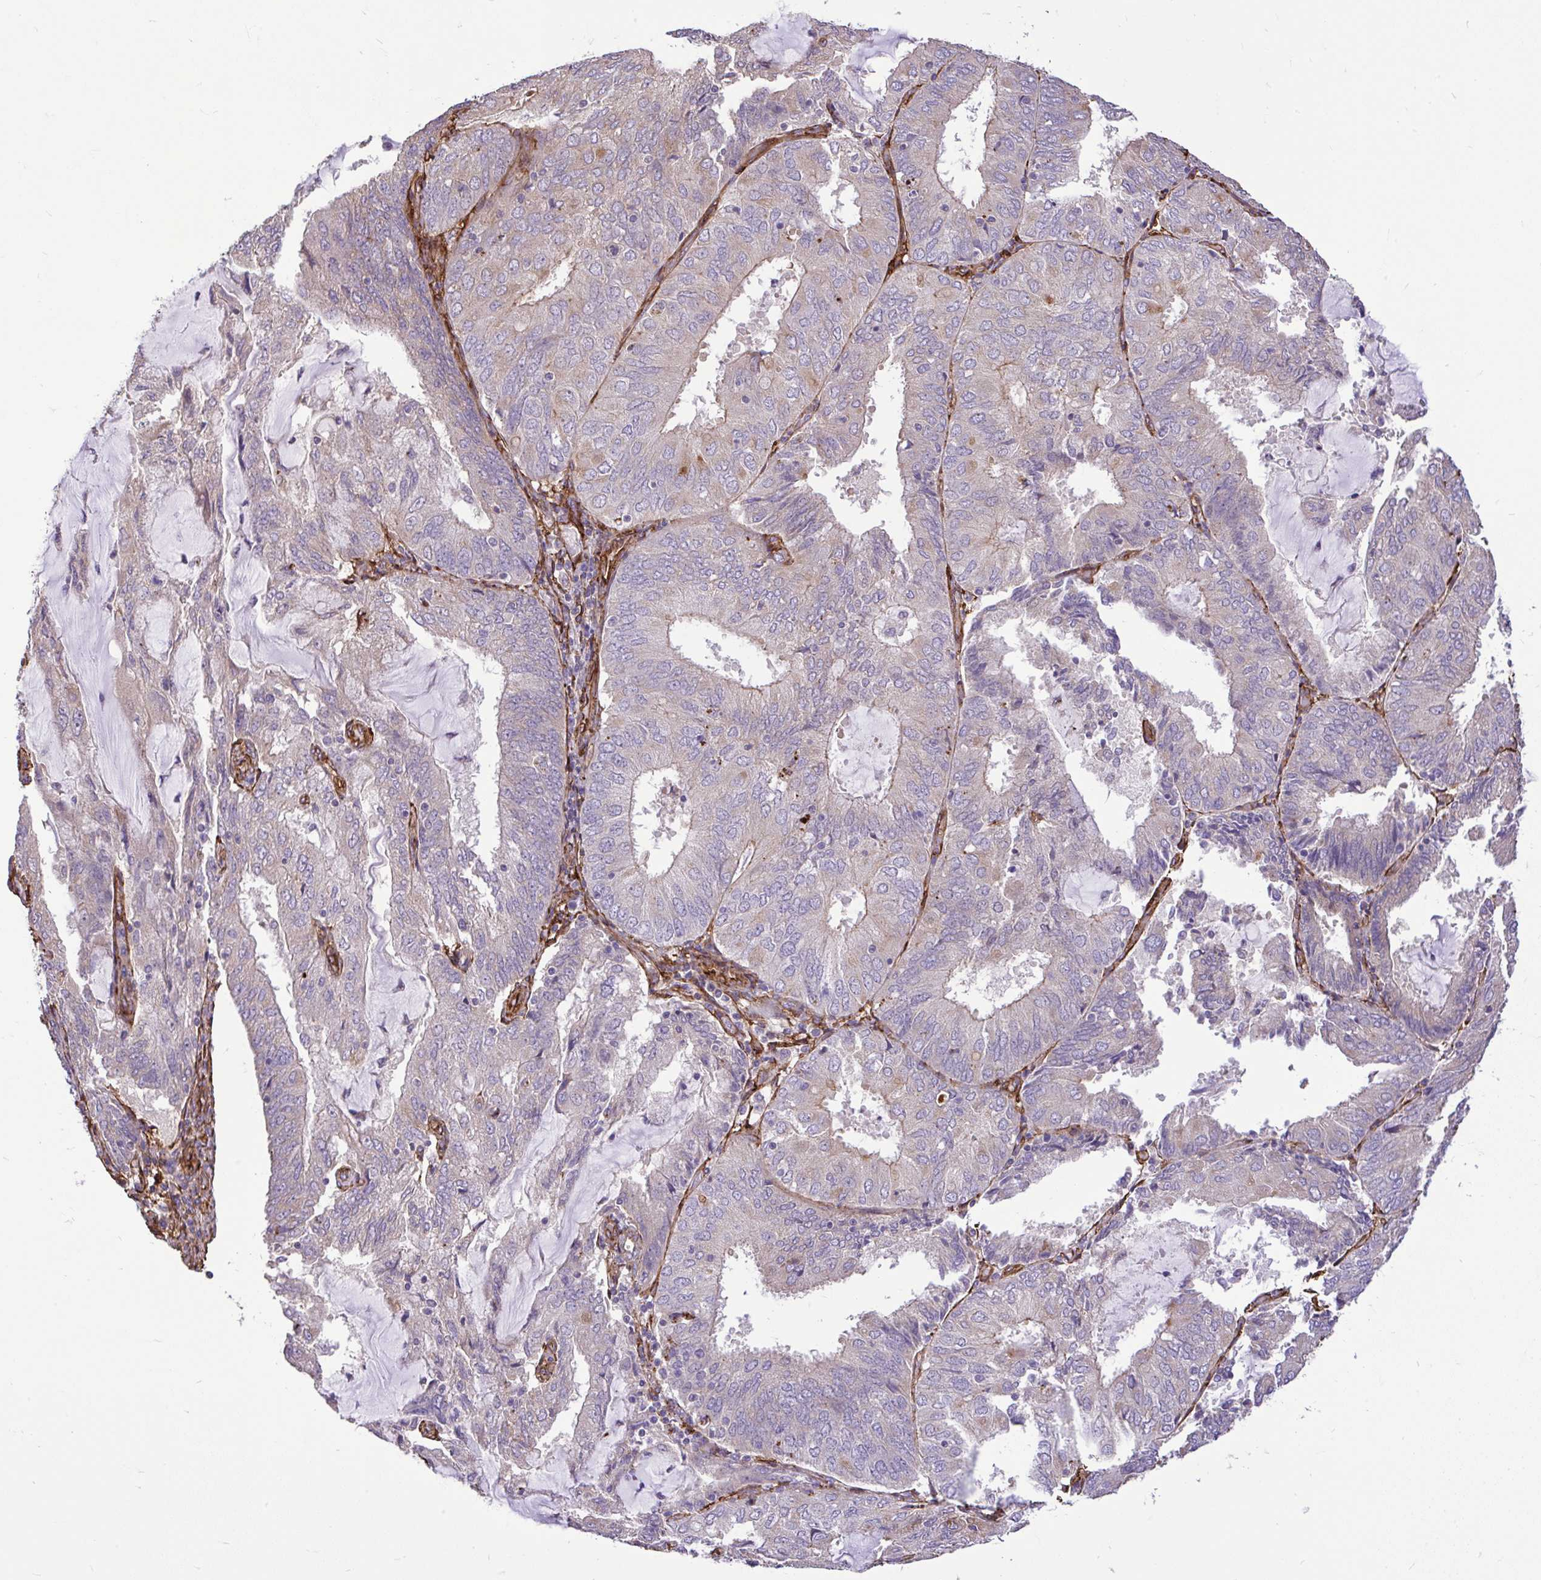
{"staining": {"intensity": "negative", "quantity": "none", "location": "none"}, "tissue": "endometrial cancer", "cell_type": "Tumor cells", "image_type": "cancer", "snomed": [{"axis": "morphology", "description": "Adenocarcinoma, NOS"}, {"axis": "topography", "description": "Endometrium"}], "caption": "Human adenocarcinoma (endometrial) stained for a protein using IHC displays no positivity in tumor cells.", "gene": "PTPRK", "patient": {"sex": "female", "age": 81}}